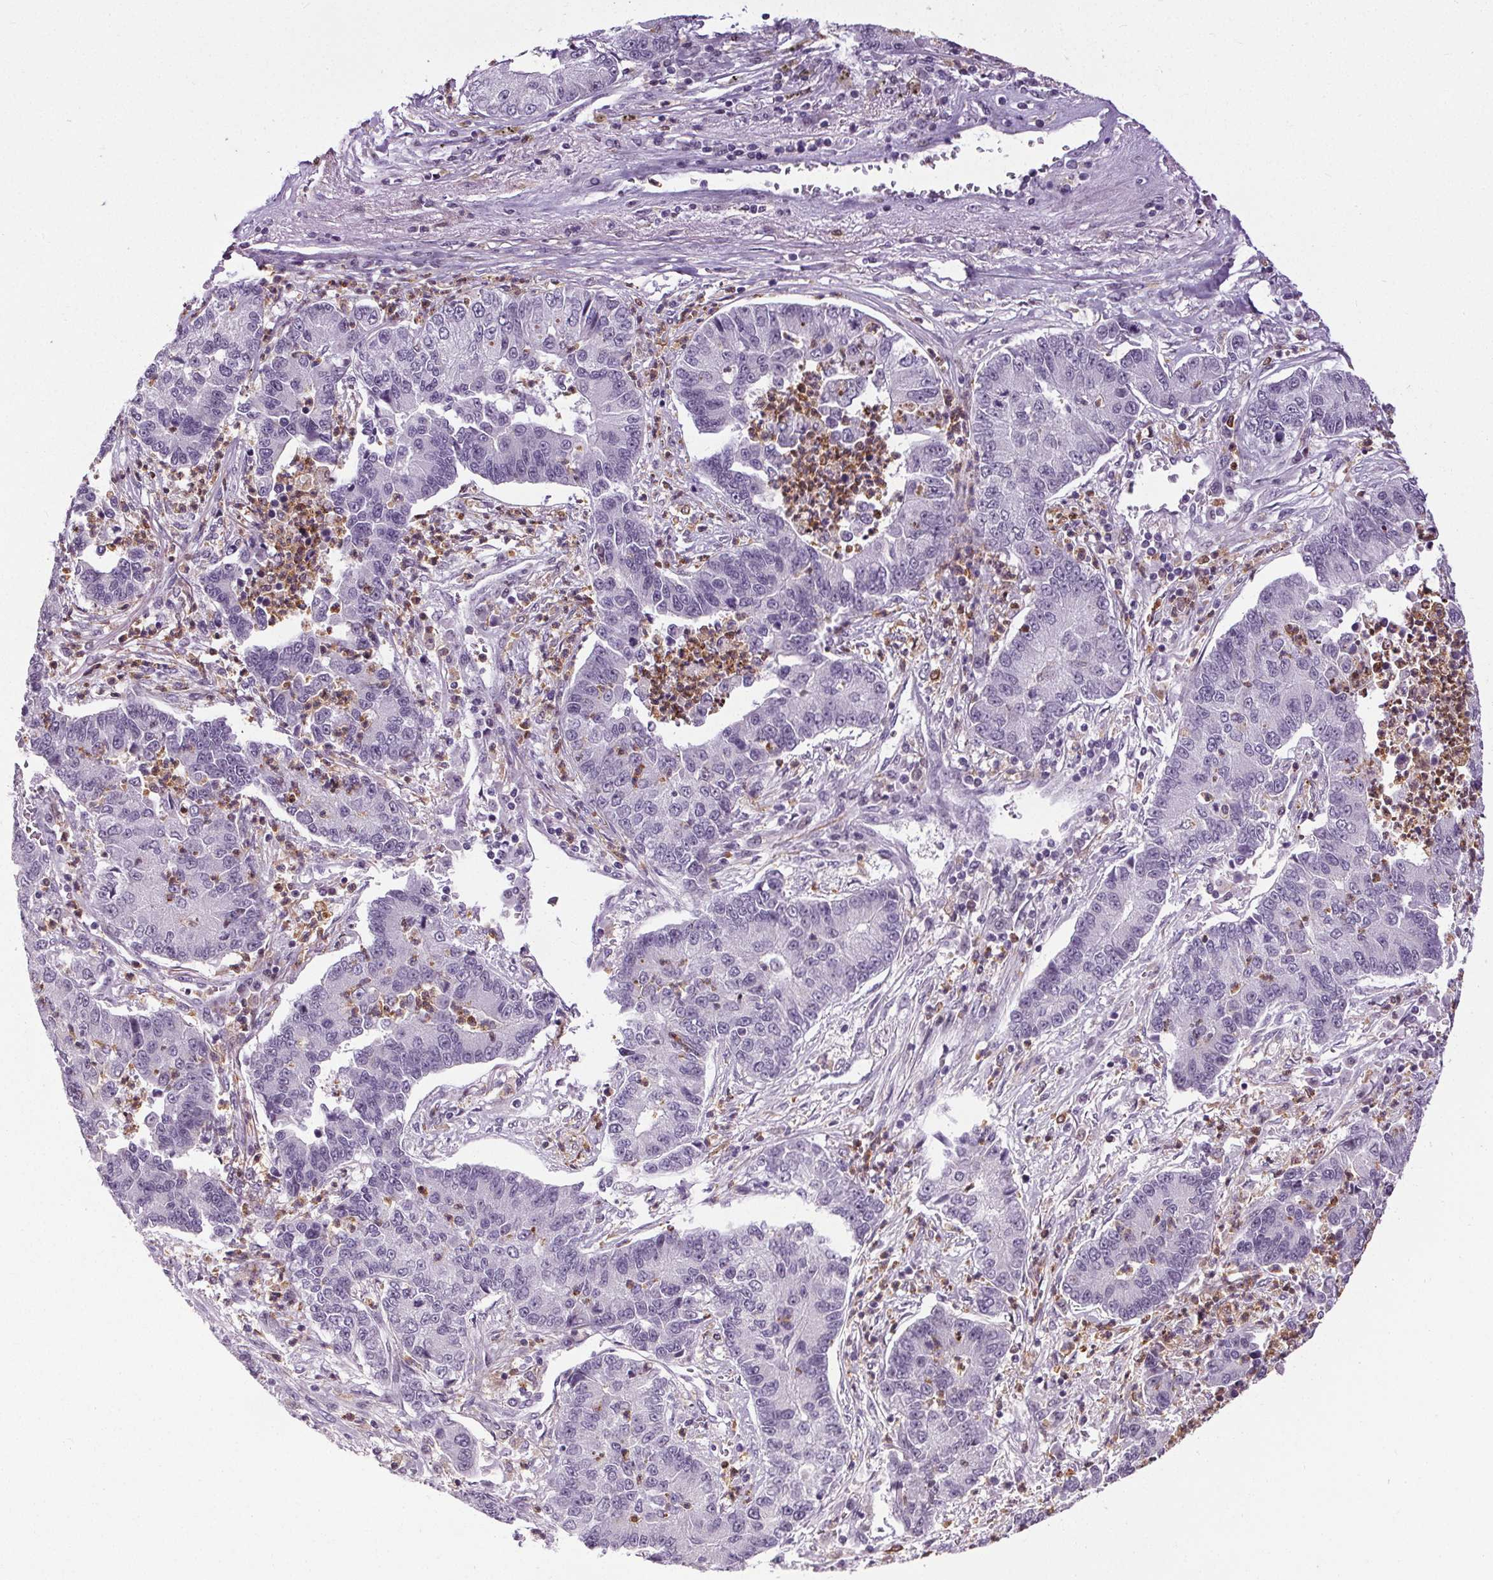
{"staining": {"intensity": "negative", "quantity": "none", "location": "none"}, "tissue": "lung cancer", "cell_type": "Tumor cells", "image_type": "cancer", "snomed": [{"axis": "morphology", "description": "Adenocarcinoma, NOS"}, {"axis": "topography", "description": "Lung"}], "caption": "Tumor cells show no significant protein positivity in adenocarcinoma (lung).", "gene": "TMEM240", "patient": {"sex": "female", "age": 57}}